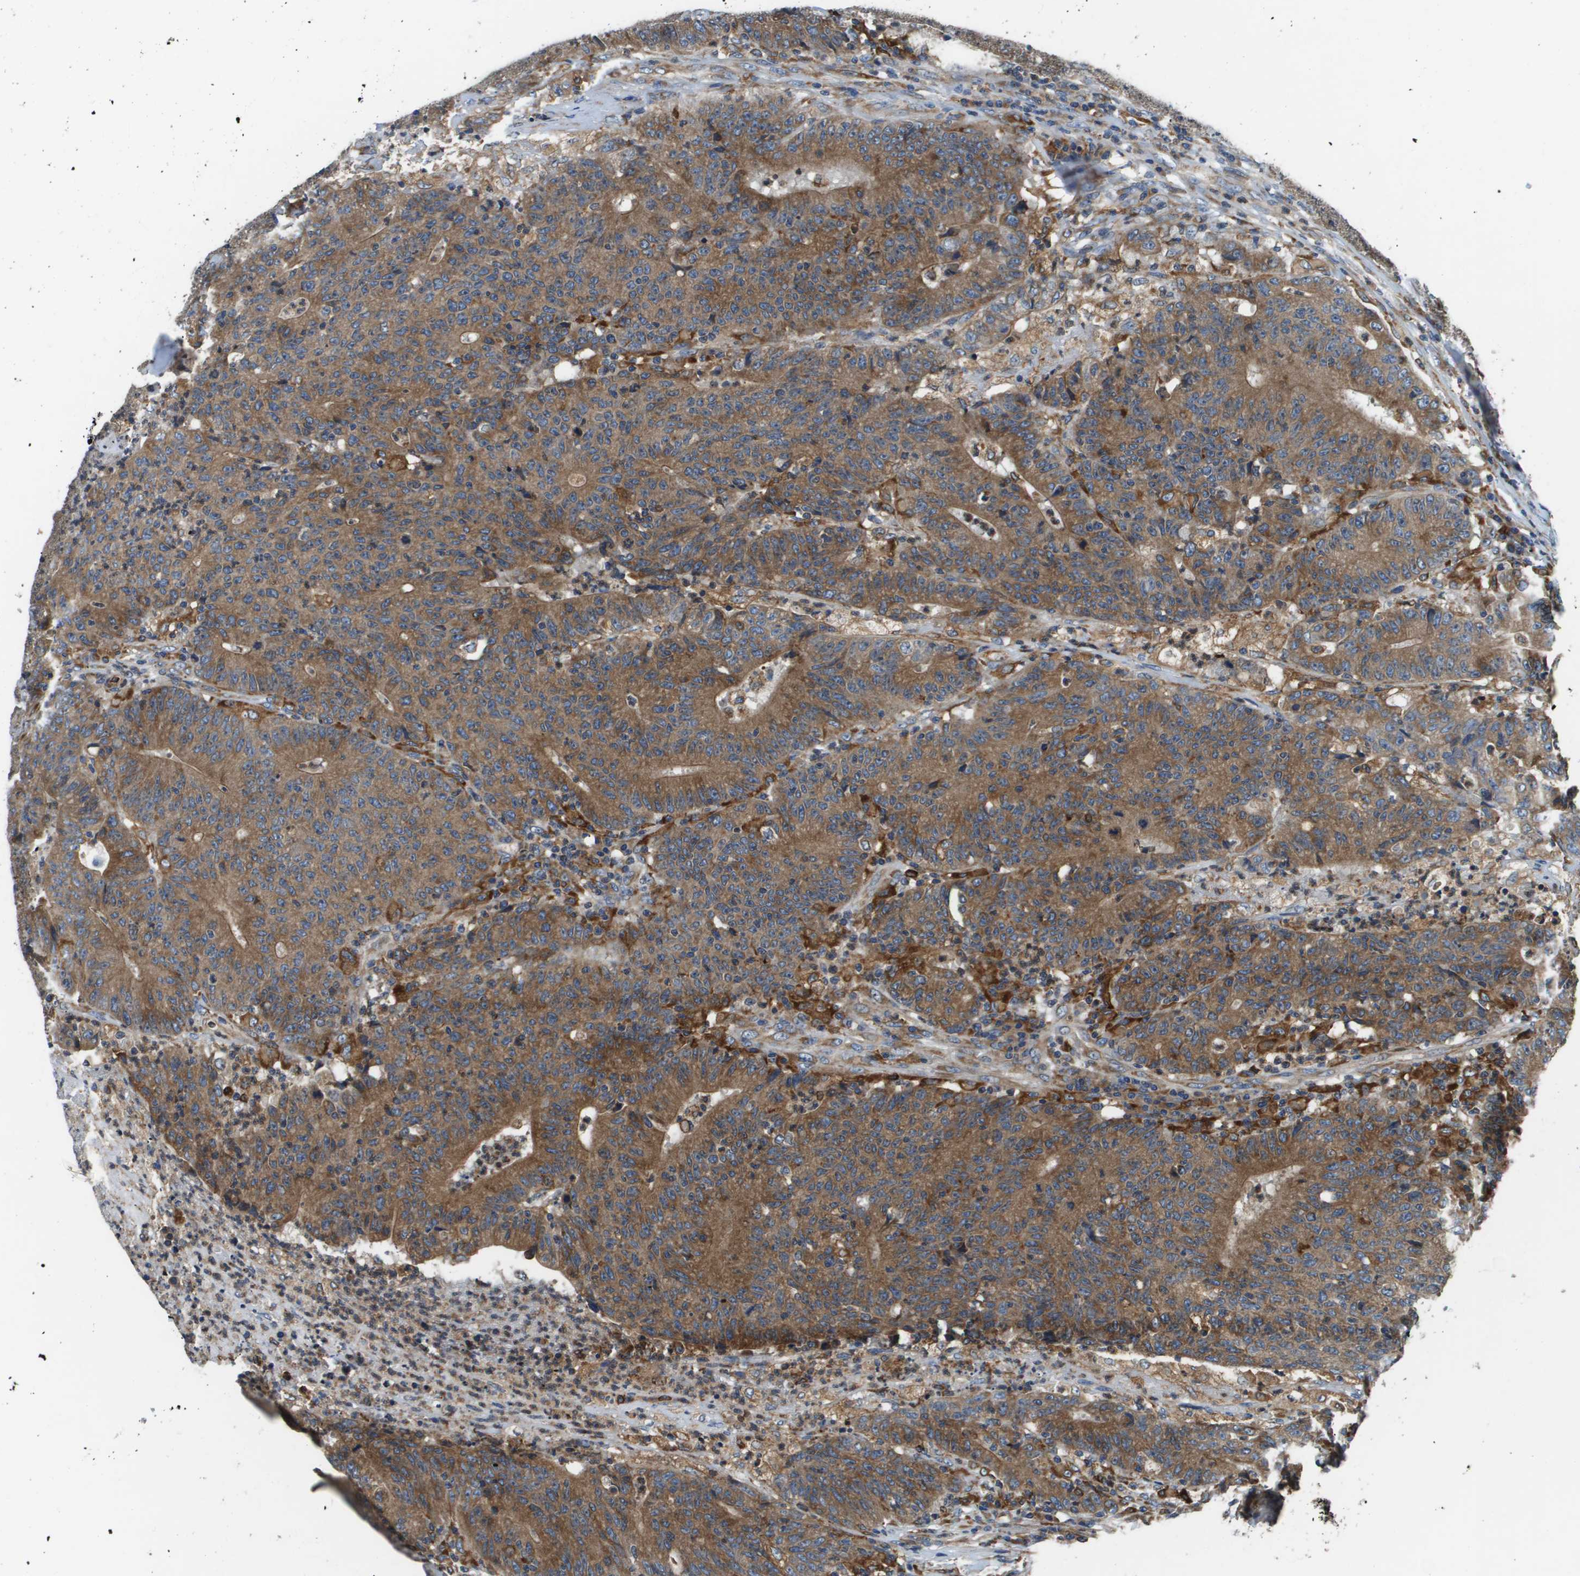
{"staining": {"intensity": "moderate", "quantity": ">75%", "location": "cytoplasmic/membranous"}, "tissue": "colorectal cancer", "cell_type": "Tumor cells", "image_type": "cancer", "snomed": [{"axis": "morphology", "description": "Normal tissue, NOS"}, {"axis": "morphology", "description": "Adenocarcinoma, NOS"}, {"axis": "topography", "description": "Colon"}], "caption": "Moderate cytoplasmic/membranous positivity is present in approximately >75% of tumor cells in colorectal cancer (adenocarcinoma). Immunohistochemistry (ihc) stains the protein of interest in brown and the nuclei are stained blue.", "gene": "CNPY3", "patient": {"sex": "female", "age": 75}}